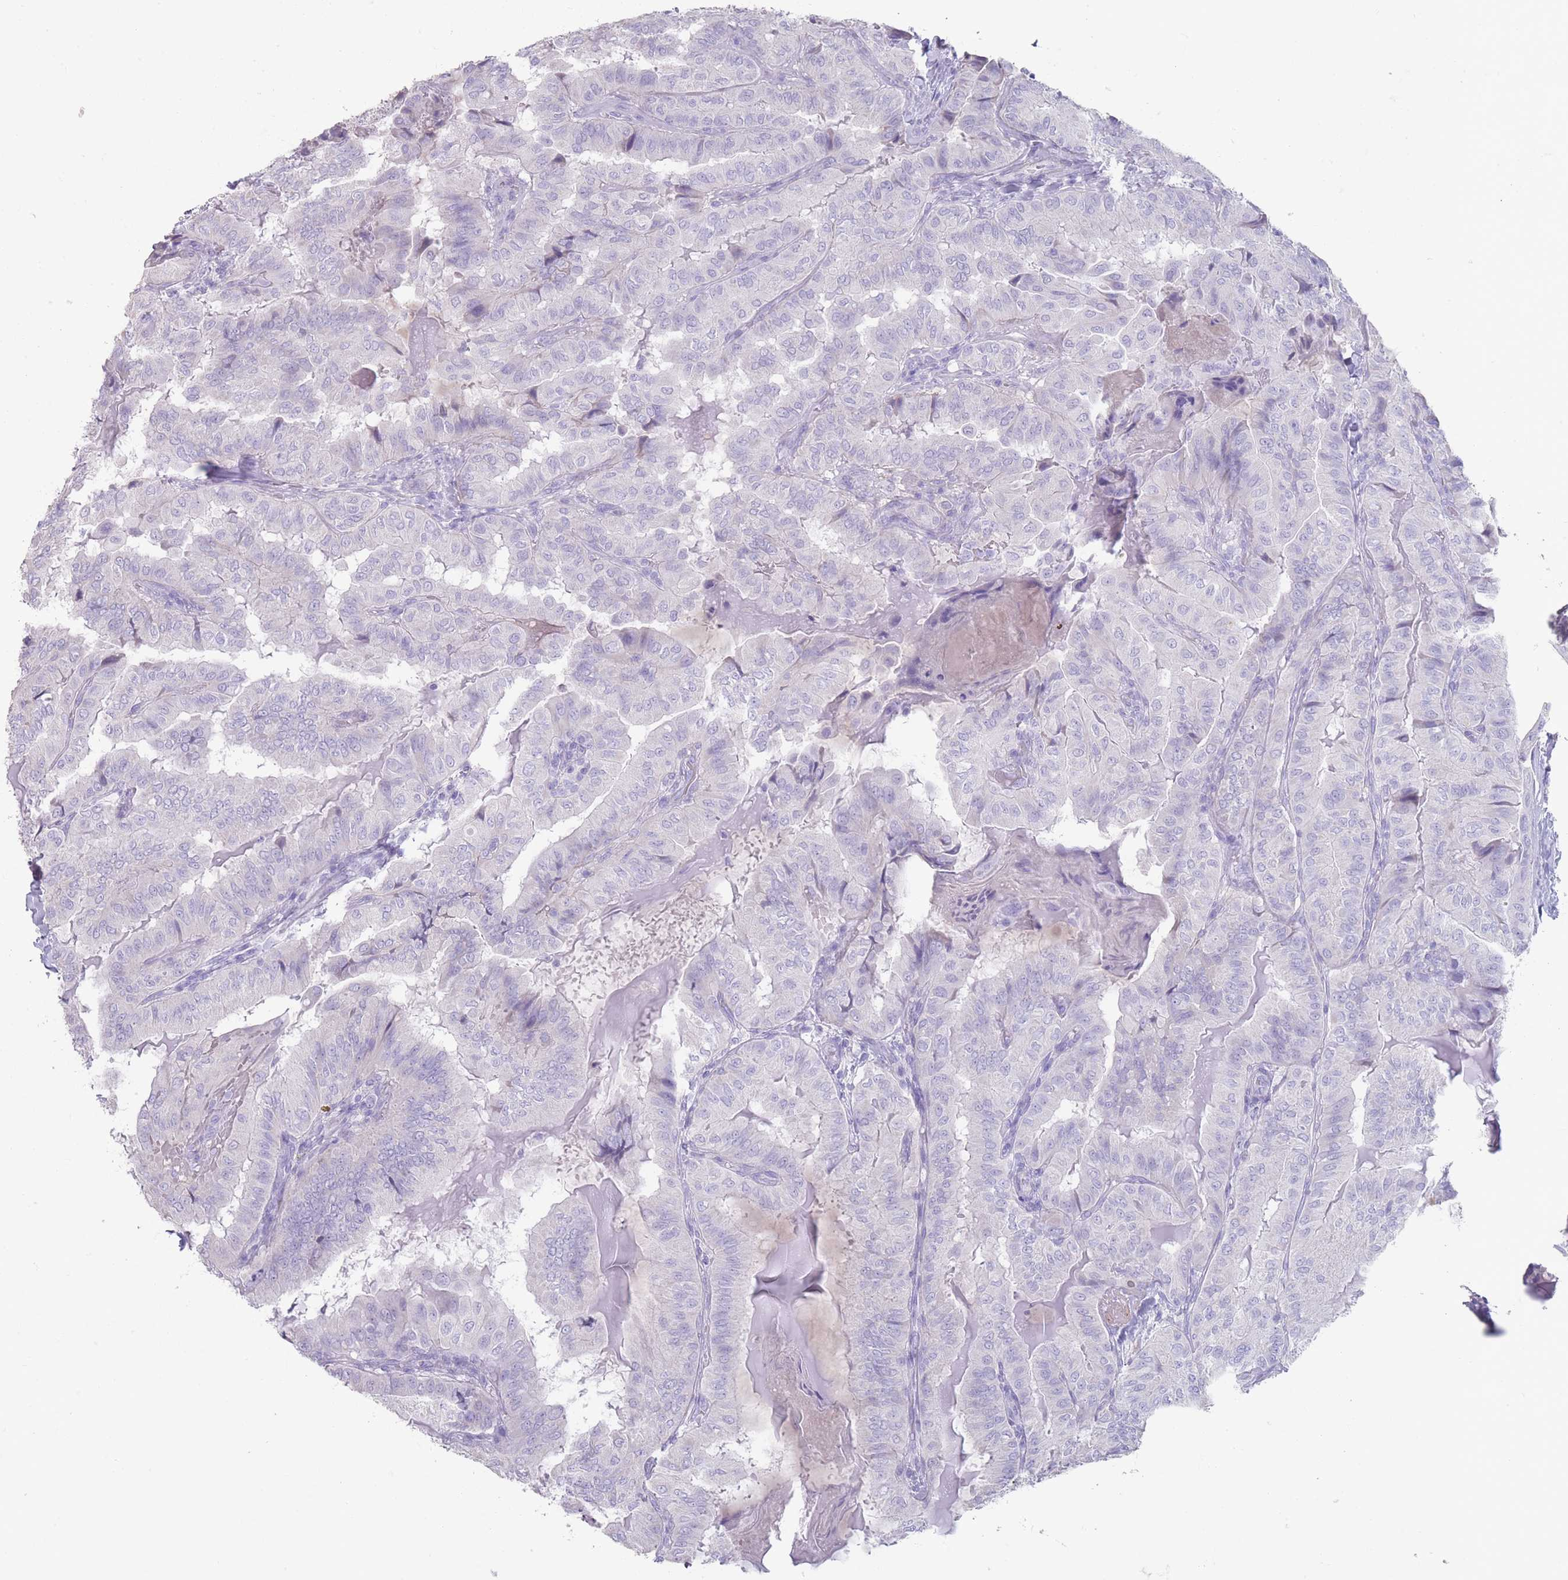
{"staining": {"intensity": "negative", "quantity": "none", "location": "none"}, "tissue": "thyroid cancer", "cell_type": "Tumor cells", "image_type": "cancer", "snomed": [{"axis": "morphology", "description": "Papillary adenocarcinoma, NOS"}, {"axis": "topography", "description": "Thyroid gland"}], "caption": "A high-resolution image shows immunohistochemistry (IHC) staining of papillary adenocarcinoma (thyroid), which reveals no significant staining in tumor cells.", "gene": "RHBG", "patient": {"sex": "female", "age": 68}}